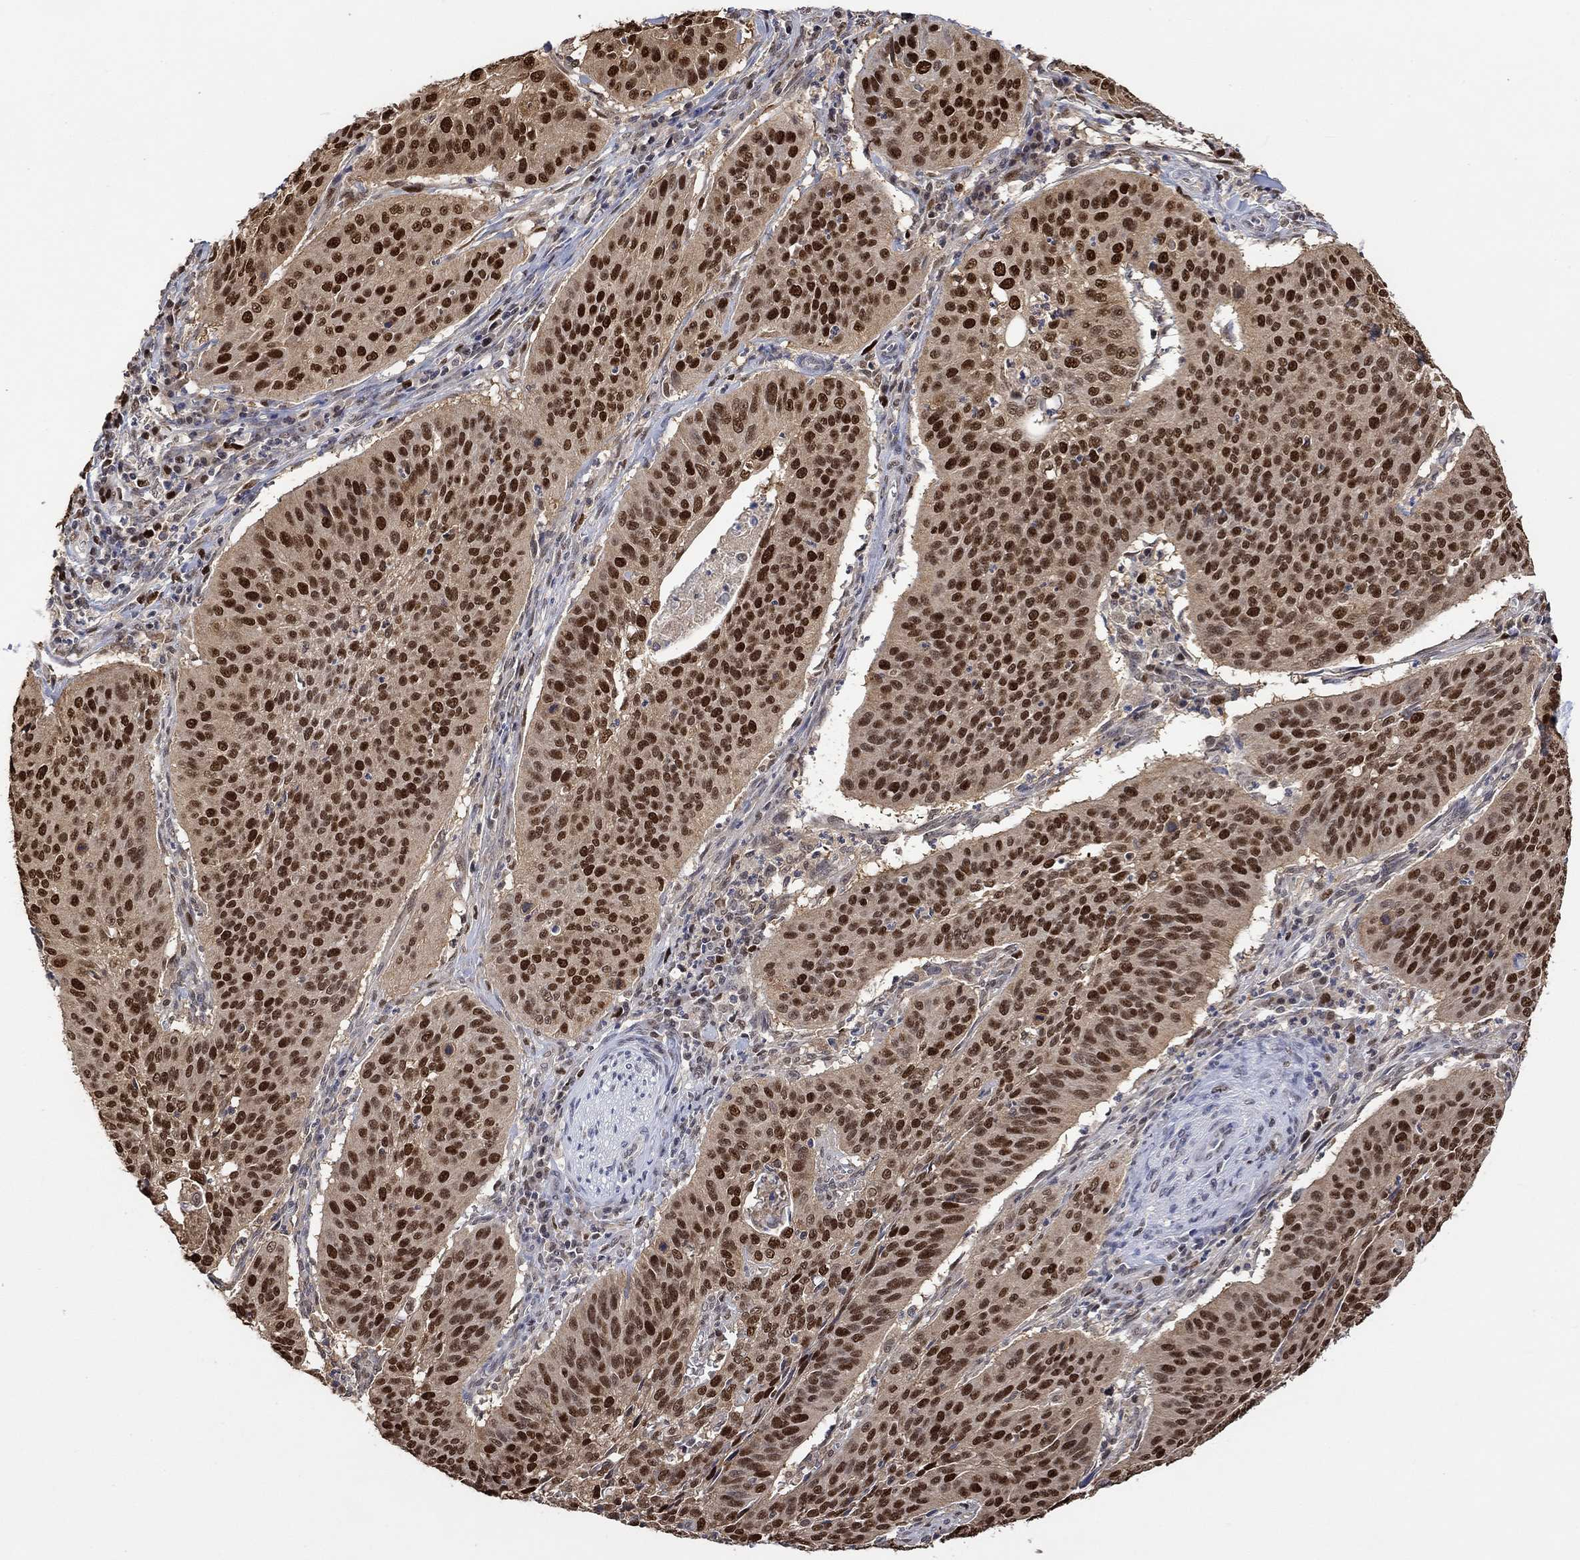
{"staining": {"intensity": "moderate", "quantity": ">75%", "location": "nuclear"}, "tissue": "cervical cancer", "cell_type": "Tumor cells", "image_type": "cancer", "snomed": [{"axis": "morphology", "description": "Normal tissue, NOS"}, {"axis": "morphology", "description": "Squamous cell carcinoma, NOS"}, {"axis": "topography", "description": "Cervix"}], "caption": "The immunohistochemical stain labels moderate nuclear positivity in tumor cells of cervical squamous cell carcinoma tissue.", "gene": "RAD54L2", "patient": {"sex": "female", "age": 39}}